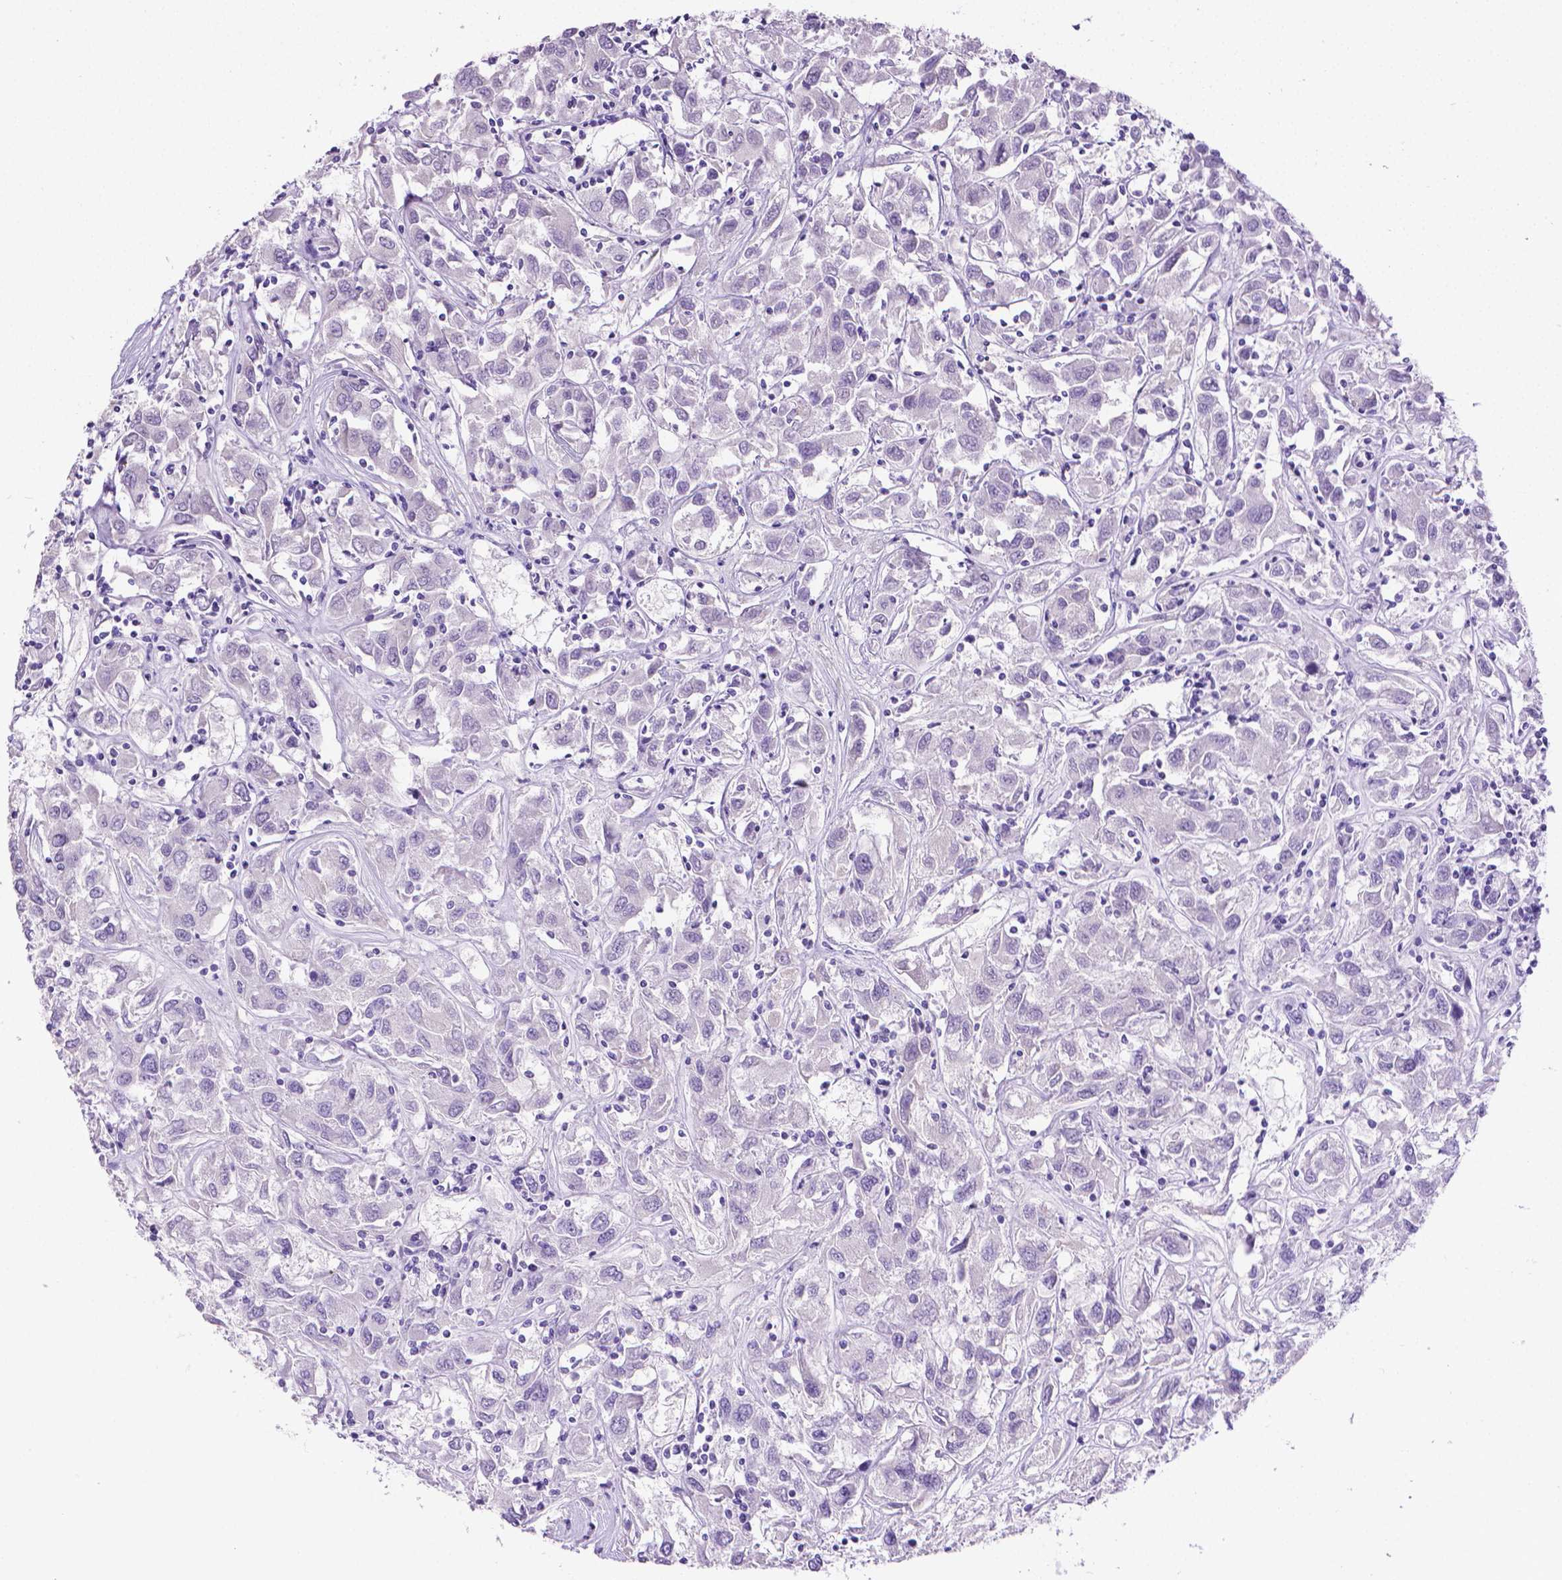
{"staining": {"intensity": "negative", "quantity": "none", "location": "none"}, "tissue": "renal cancer", "cell_type": "Tumor cells", "image_type": "cancer", "snomed": [{"axis": "morphology", "description": "Adenocarcinoma, NOS"}, {"axis": "topography", "description": "Kidney"}], "caption": "Tumor cells are negative for protein expression in human renal cancer (adenocarcinoma).", "gene": "PNMA2", "patient": {"sex": "female", "age": 76}}